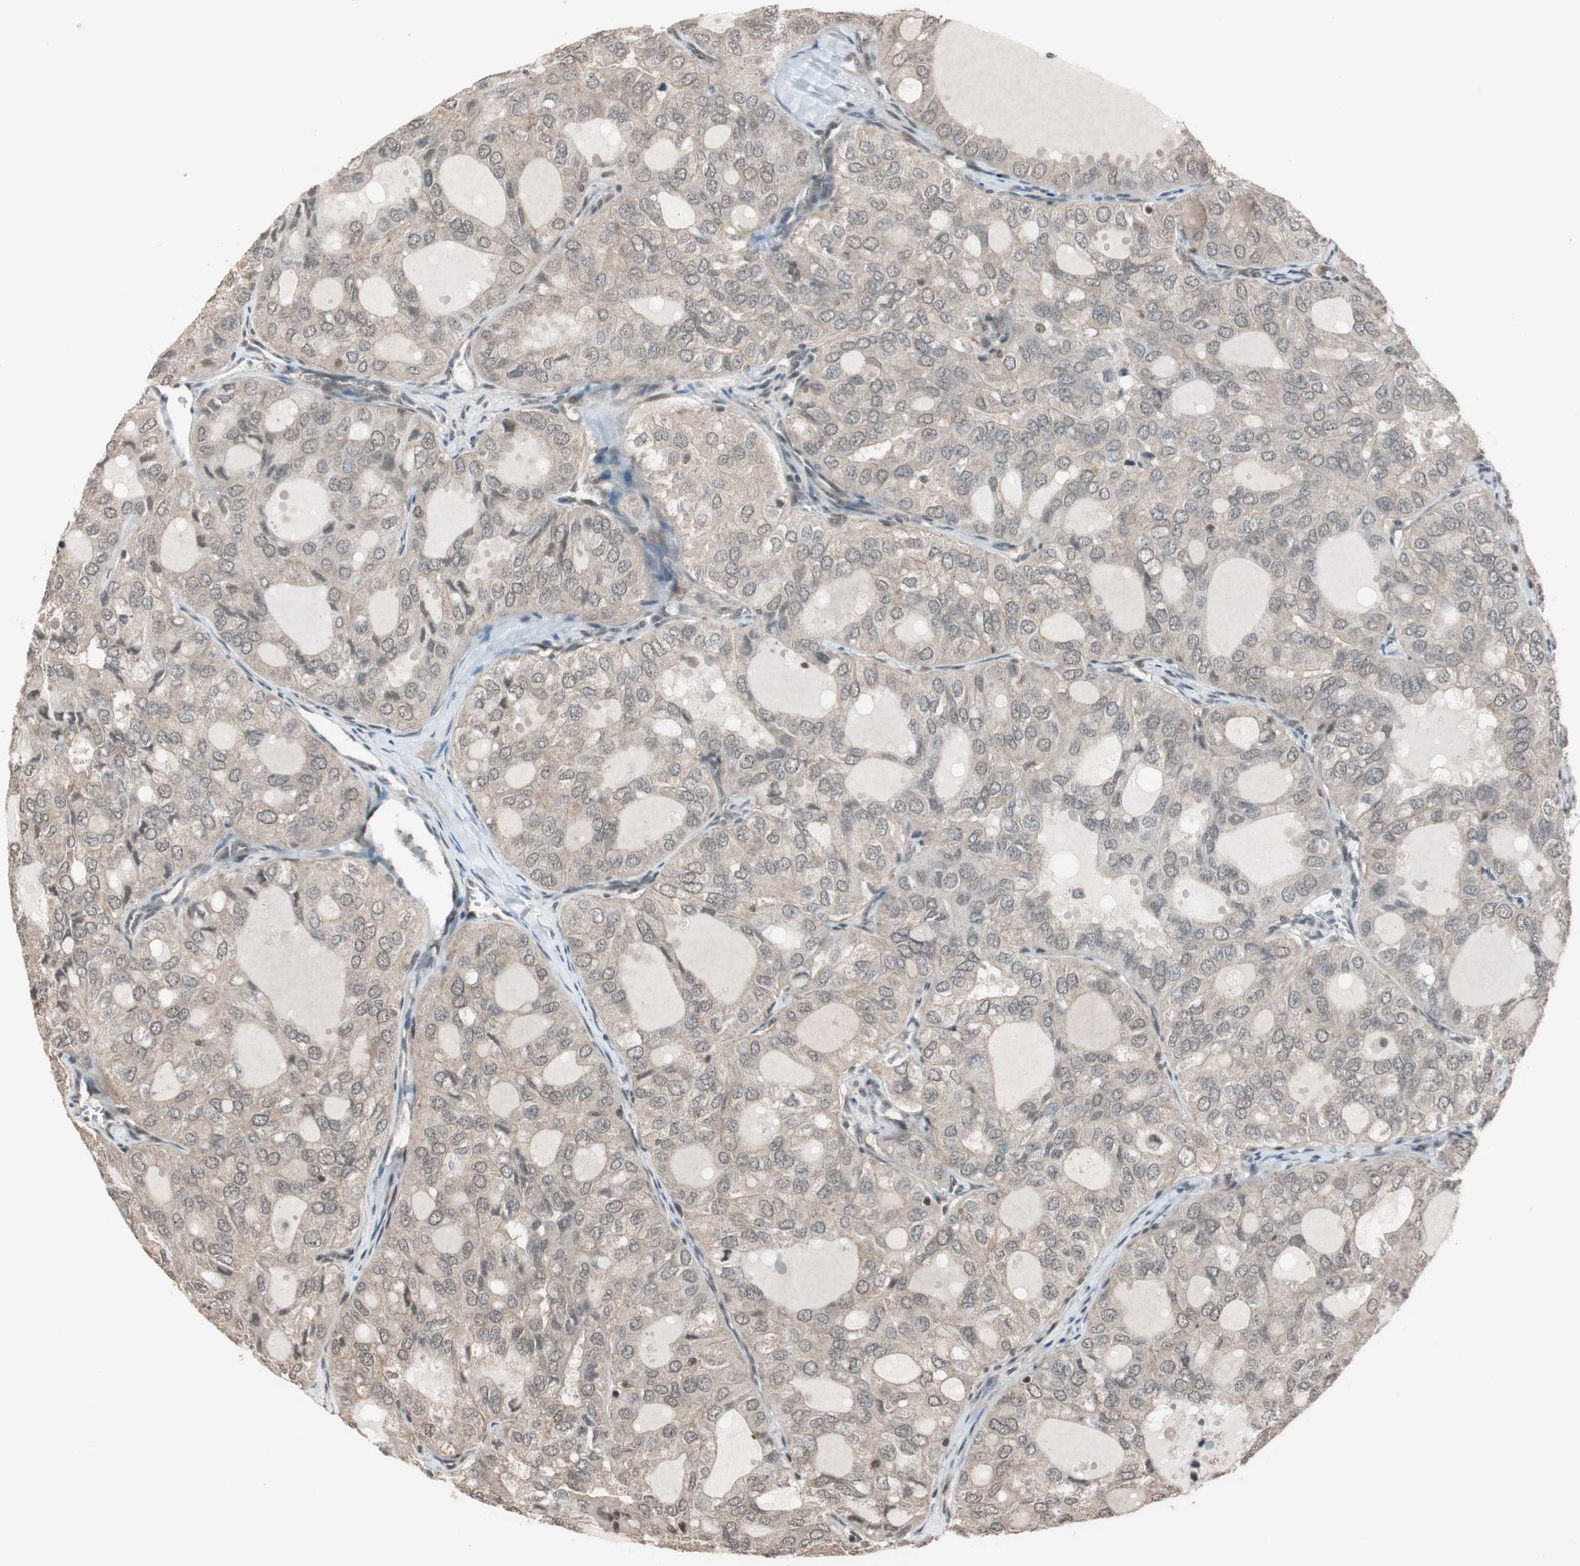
{"staining": {"intensity": "weak", "quantity": "25%-75%", "location": "cytoplasmic/membranous"}, "tissue": "thyroid cancer", "cell_type": "Tumor cells", "image_type": "cancer", "snomed": [{"axis": "morphology", "description": "Follicular adenoma carcinoma, NOS"}, {"axis": "topography", "description": "Thyroid gland"}], "caption": "Protein staining demonstrates weak cytoplasmic/membranous staining in about 25%-75% of tumor cells in thyroid cancer (follicular adenoma carcinoma). Nuclei are stained in blue.", "gene": "DRAP1", "patient": {"sex": "male", "age": 75}}